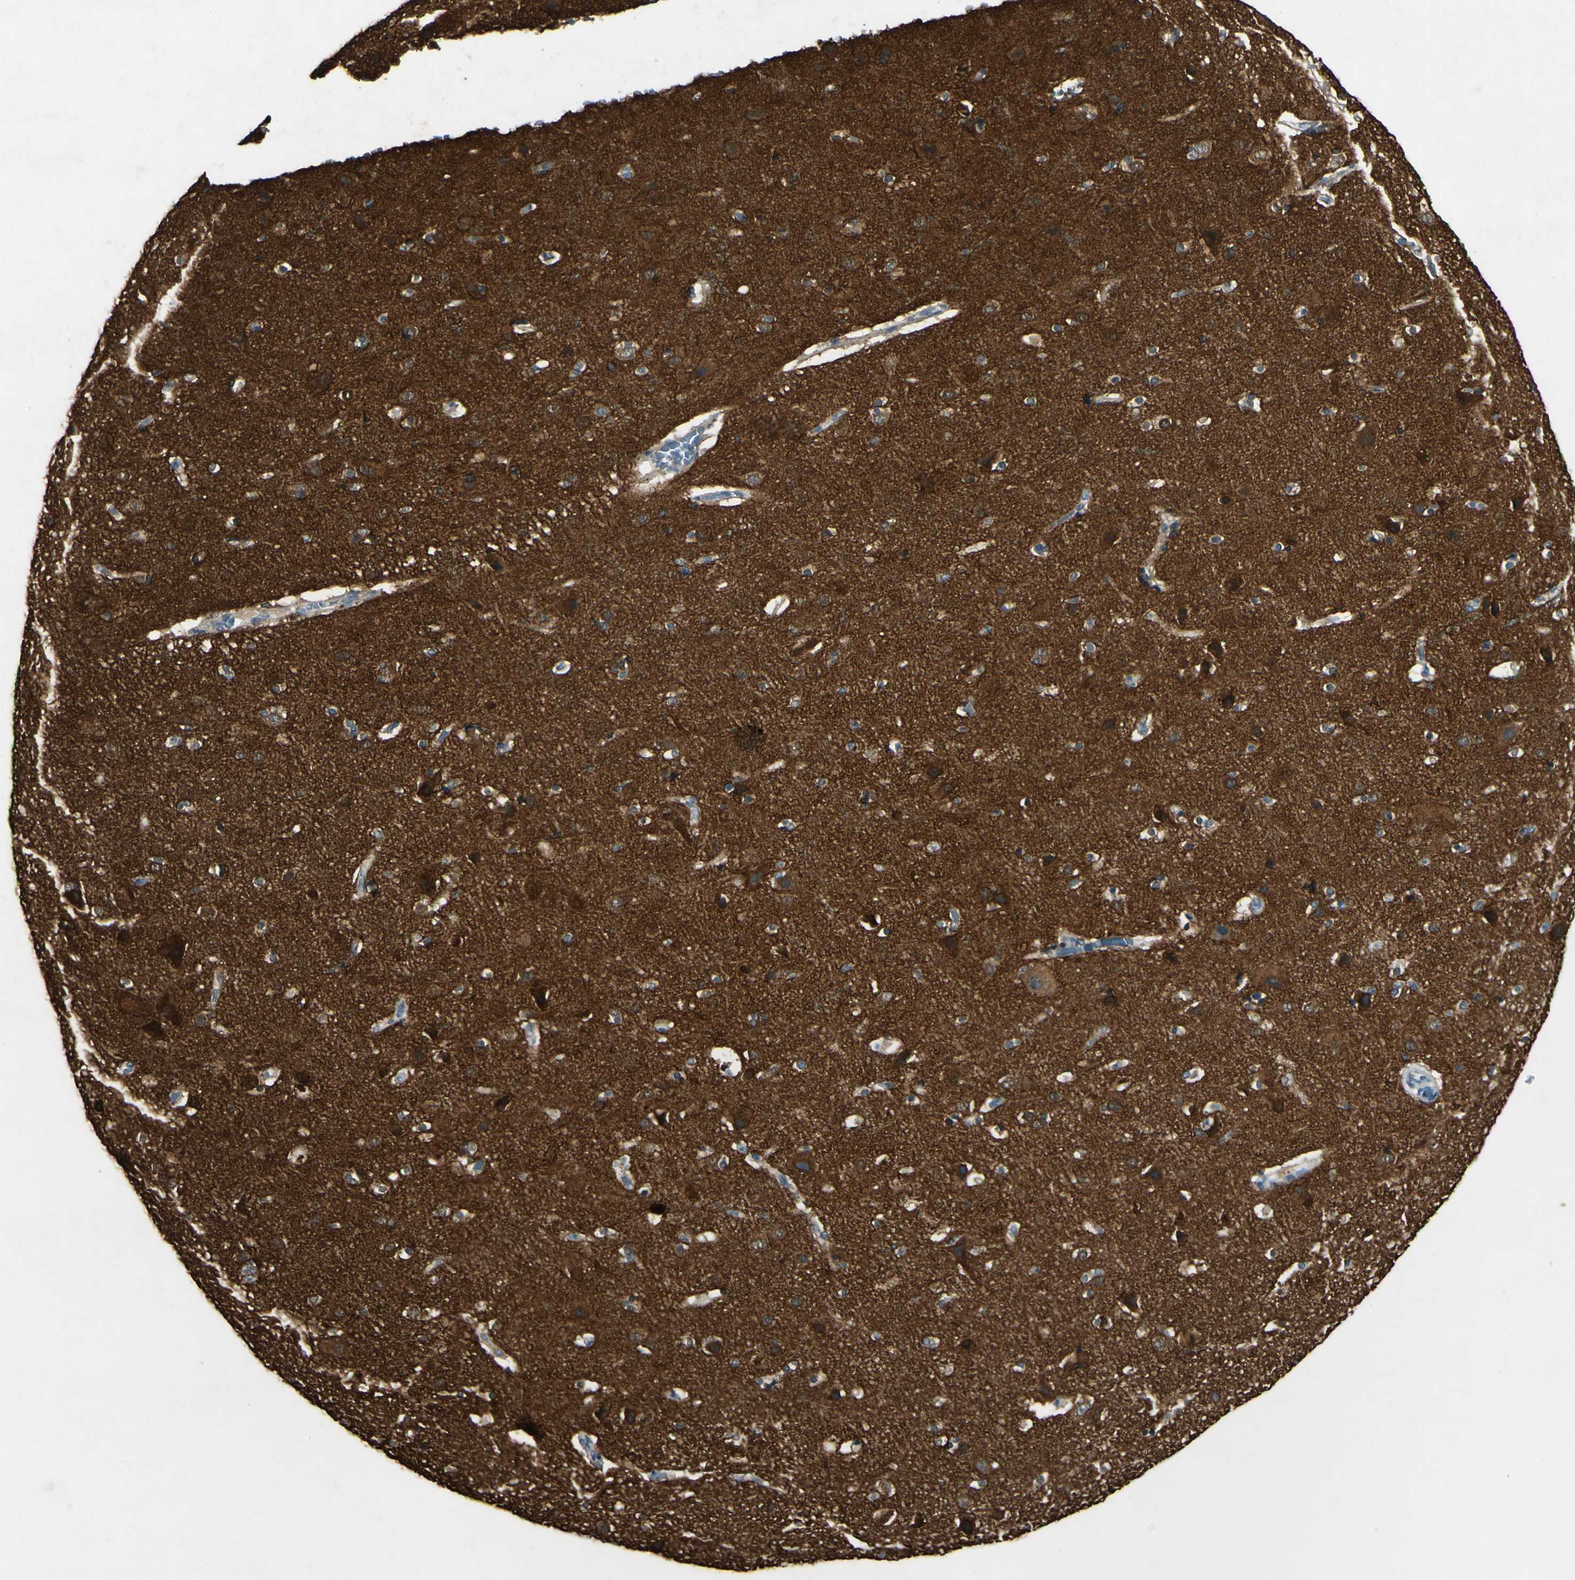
{"staining": {"intensity": "weak", "quantity": ">75%", "location": "cytoplasmic/membranous"}, "tissue": "cerebral cortex", "cell_type": "Endothelial cells", "image_type": "normal", "snomed": [{"axis": "morphology", "description": "Normal tissue, NOS"}, {"axis": "topography", "description": "Cerebral cortex"}], "caption": "An immunohistochemistry histopathology image of normal tissue is shown. Protein staining in brown shows weak cytoplasmic/membranous positivity in cerebral cortex within endothelial cells. (DAB (3,3'-diaminobenzidine) = brown stain, brightfield microscopy at high magnification).", "gene": "SNAP91", "patient": {"sex": "female", "age": 54}}